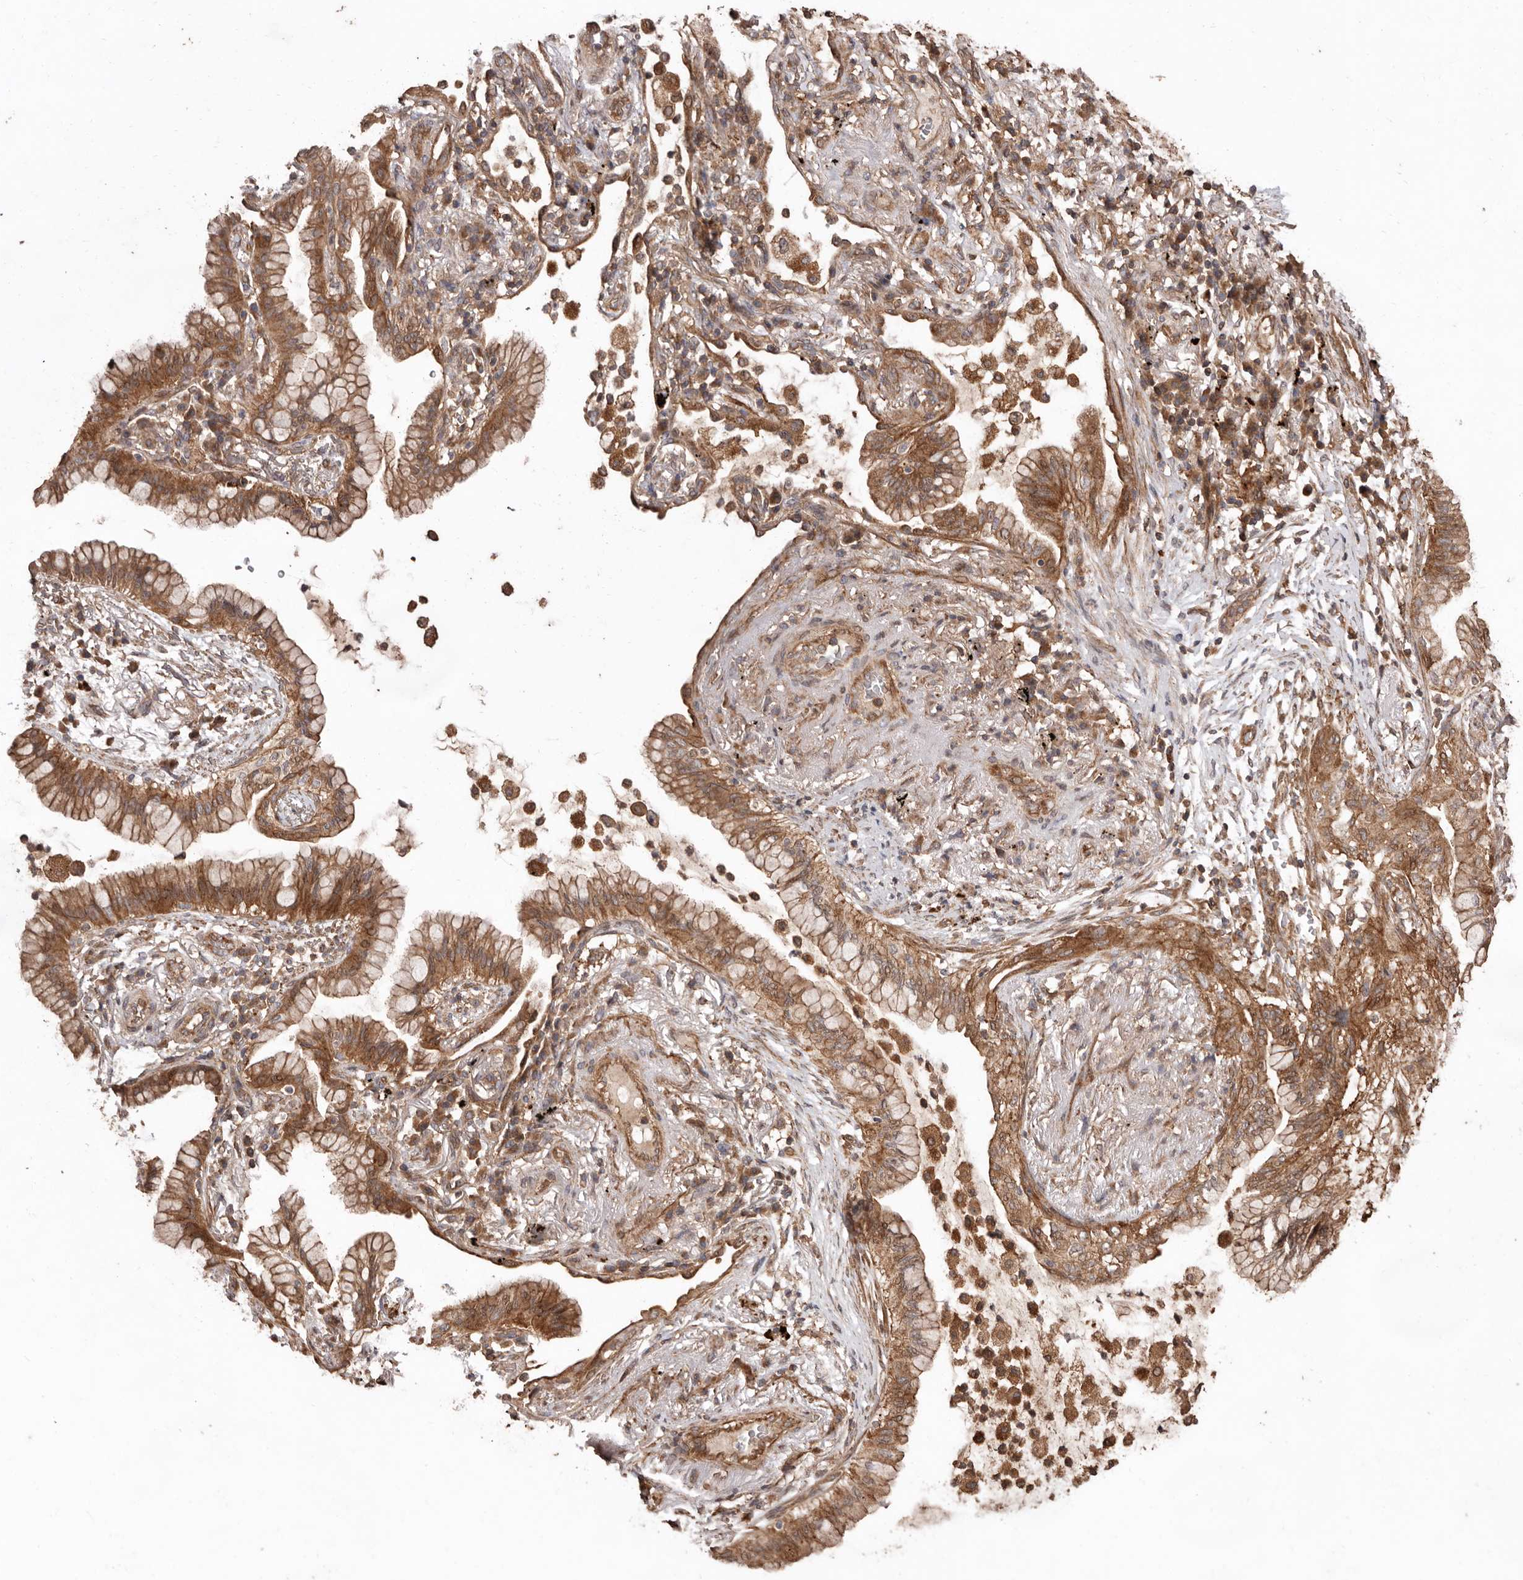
{"staining": {"intensity": "moderate", "quantity": ">75%", "location": "cytoplasmic/membranous"}, "tissue": "lung cancer", "cell_type": "Tumor cells", "image_type": "cancer", "snomed": [{"axis": "morphology", "description": "Adenocarcinoma, NOS"}, {"axis": "topography", "description": "Lung"}], "caption": "Immunohistochemical staining of lung cancer (adenocarcinoma) demonstrates medium levels of moderate cytoplasmic/membranous staining in about >75% of tumor cells.", "gene": "RWDD1", "patient": {"sex": "female", "age": 70}}